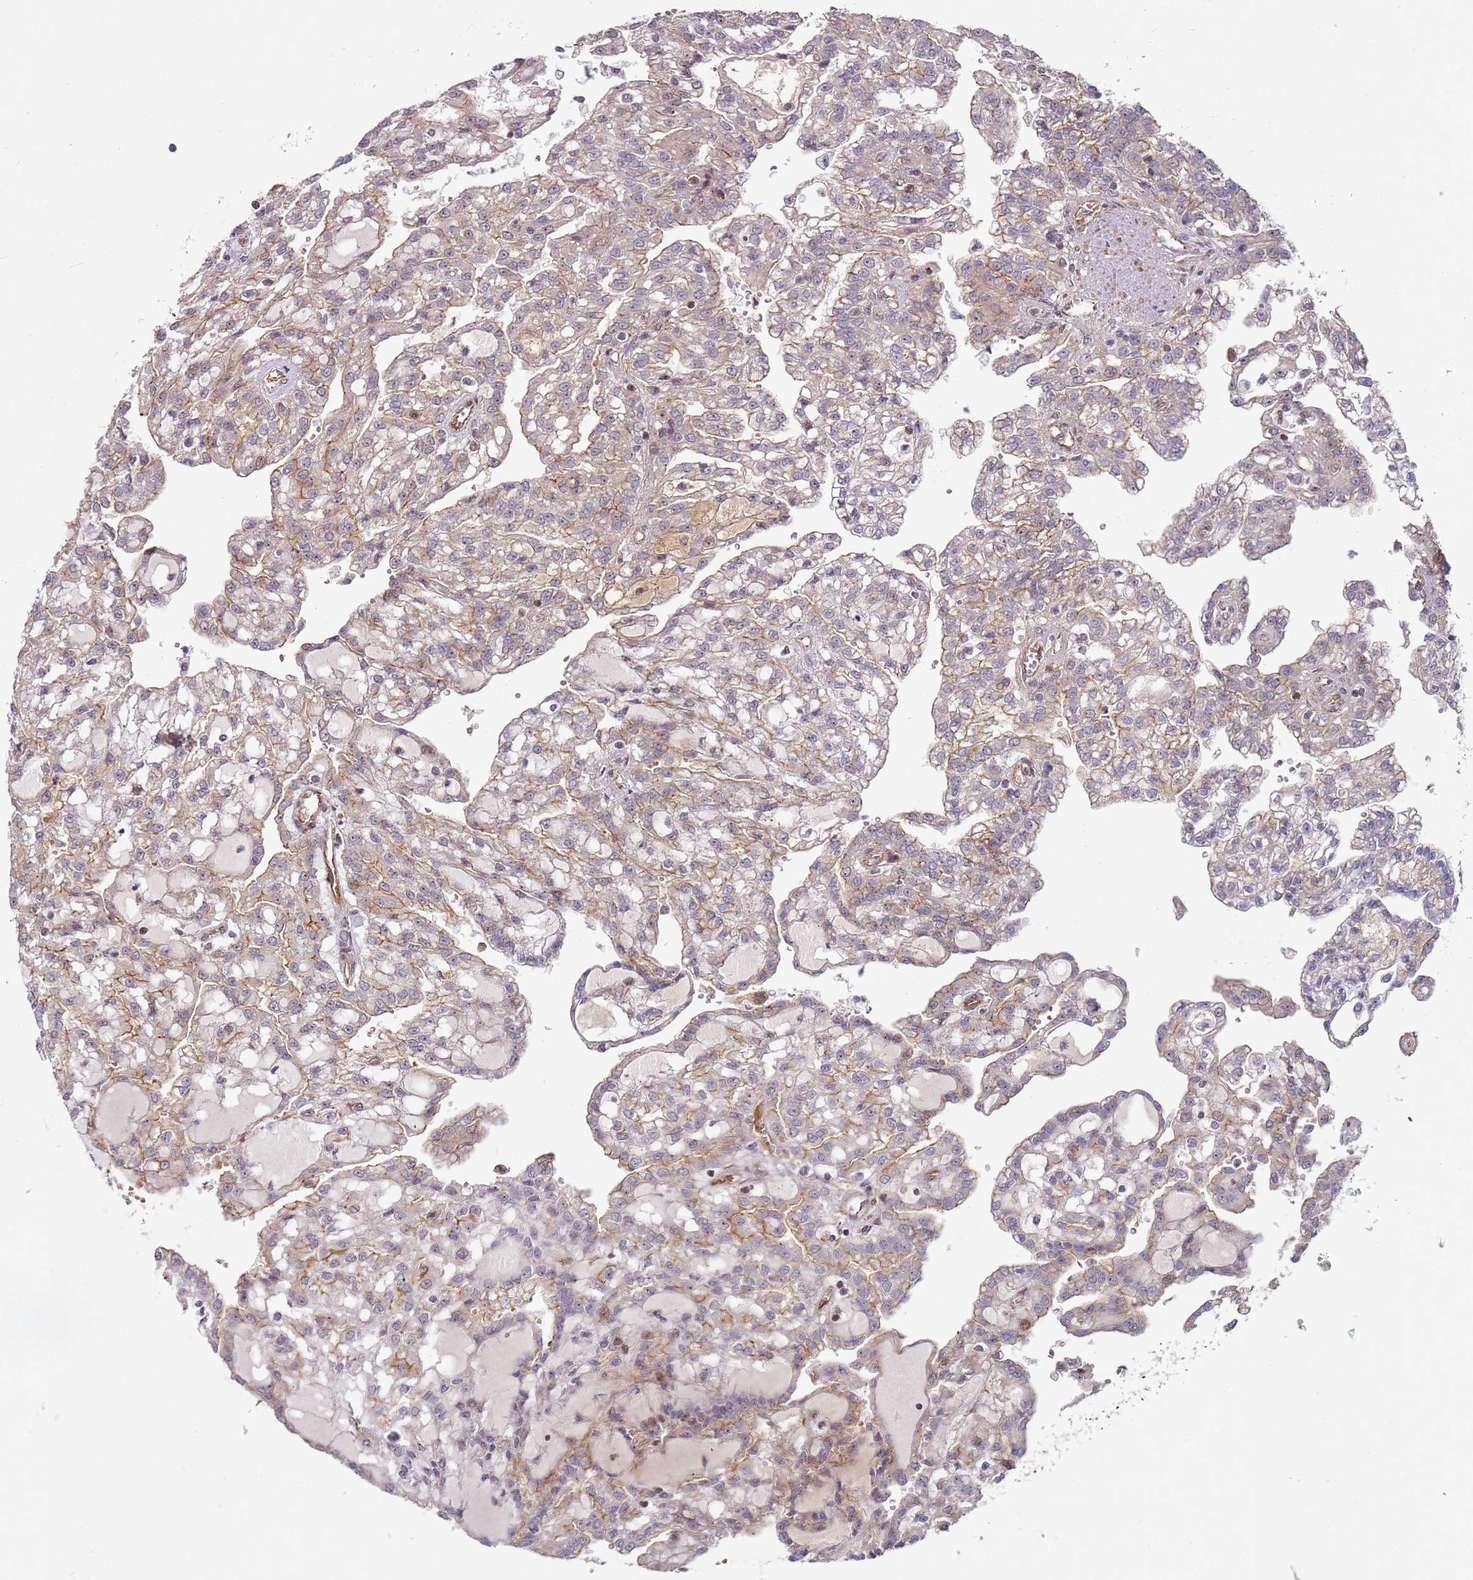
{"staining": {"intensity": "weak", "quantity": "25%-75%", "location": "cytoplasmic/membranous"}, "tissue": "renal cancer", "cell_type": "Tumor cells", "image_type": "cancer", "snomed": [{"axis": "morphology", "description": "Adenocarcinoma, NOS"}, {"axis": "topography", "description": "Kidney"}], "caption": "Human renal cancer (adenocarcinoma) stained with a brown dye exhibits weak cytoplasmic/membranous positive positivity in about 25%-75% of tumor cells.", "gene": "C2CD4B", "patient": {"sex": "male", "age": 63}}